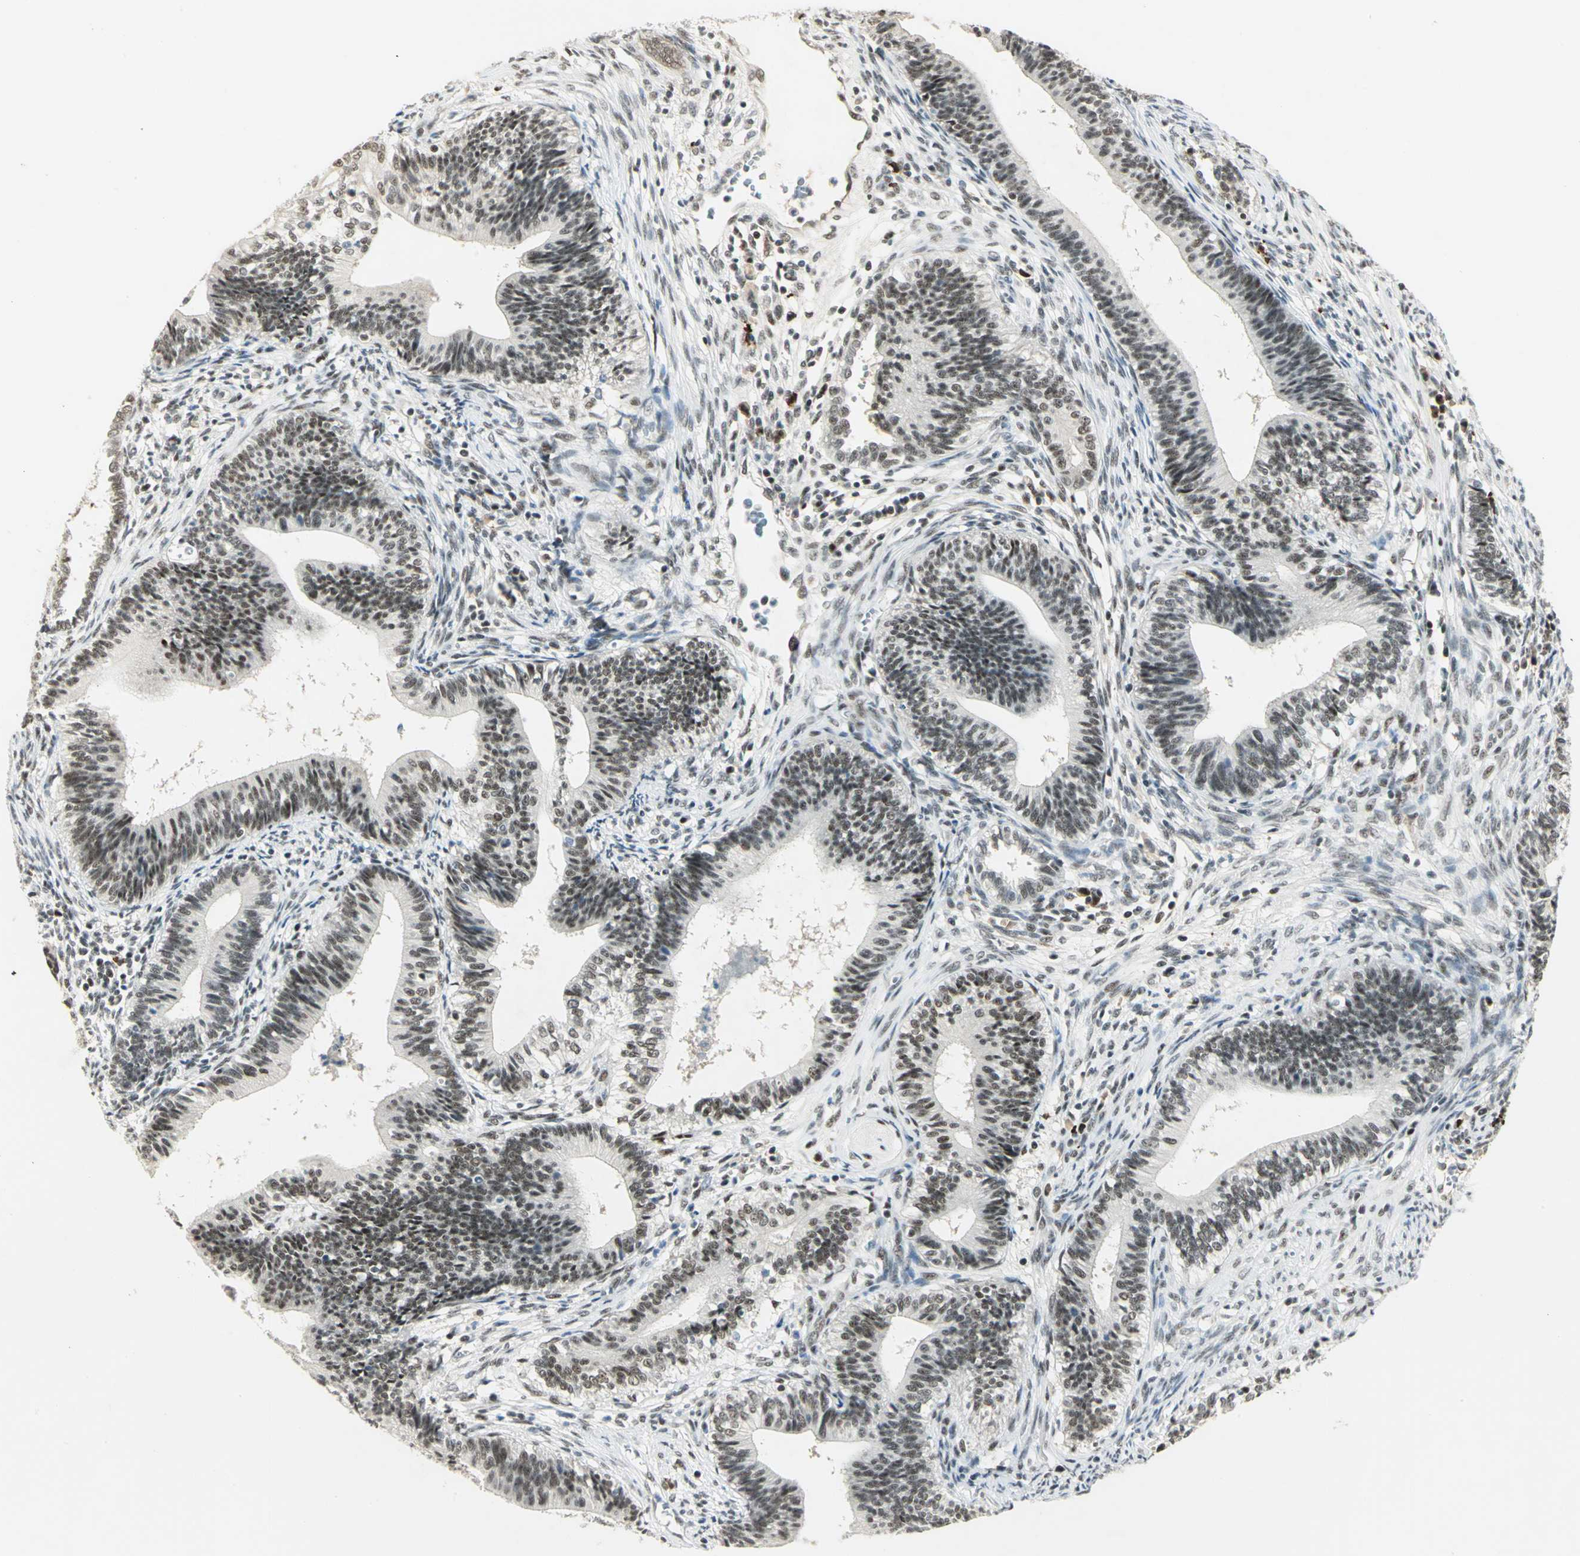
{"staining": {"intensity": "moderate", "quantity": ">75%", "location": "nuclear"}, "tissue": "cervical cancer", "cell_type": "Tumor cells", "image_type": "cancer", "snomed": [{"axis": "morphology", "description": "Adenocarcinoma, NOS"}, {"axis": "topography", "description": "Cervix"}], "caption": "Immunohistochemical staining of adenocarcinoma (cervical) exhibits medium levels of moderate nuclear positivity in about >75% of tumor cells. The staining was performed using DAB, with brown indicating positive protein expression. Nuclei are stained blue with hematoxylin.", "gene": "CCNT1", "patient": {"sex": "female", "age": 44}}